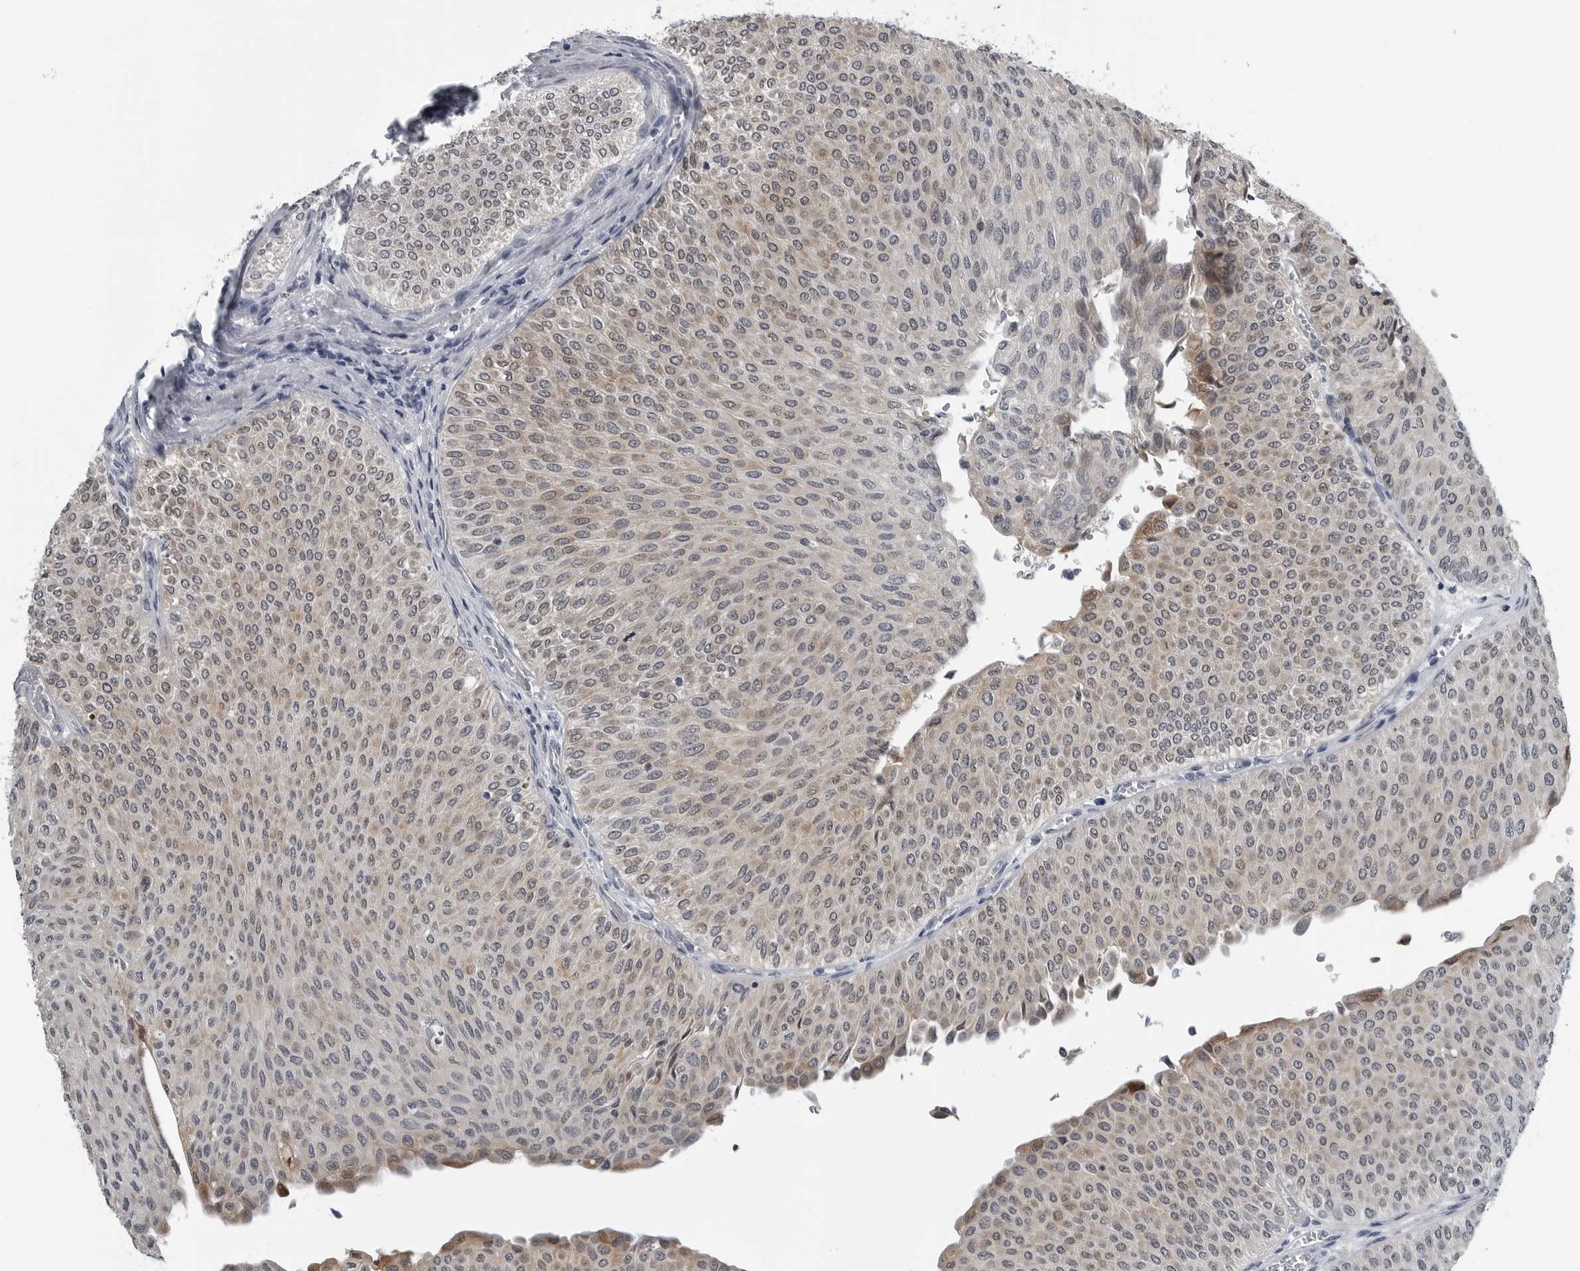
{"staining": {"intensity": "weak", "quantity": ">75%", "location": "cytoplasmic/membranous"}, "tissue": "urothelial cancer", "cell_type": "Tumor cells", "image_type": "cancer", "snomed": [{"axis": "morphology", "description": "Urothelial carcinoma, Low grade"}, {"axis": "topography", "description": "Urinary bladder"}], "caption": "A micrograph of human low-grade urothelial carcinoma stained for a protein shows weak cytoplasmic/membranous brown staining in tumor cells.", "gene": "SPINK1", "patient": {"sex": "male", "age": 78}}